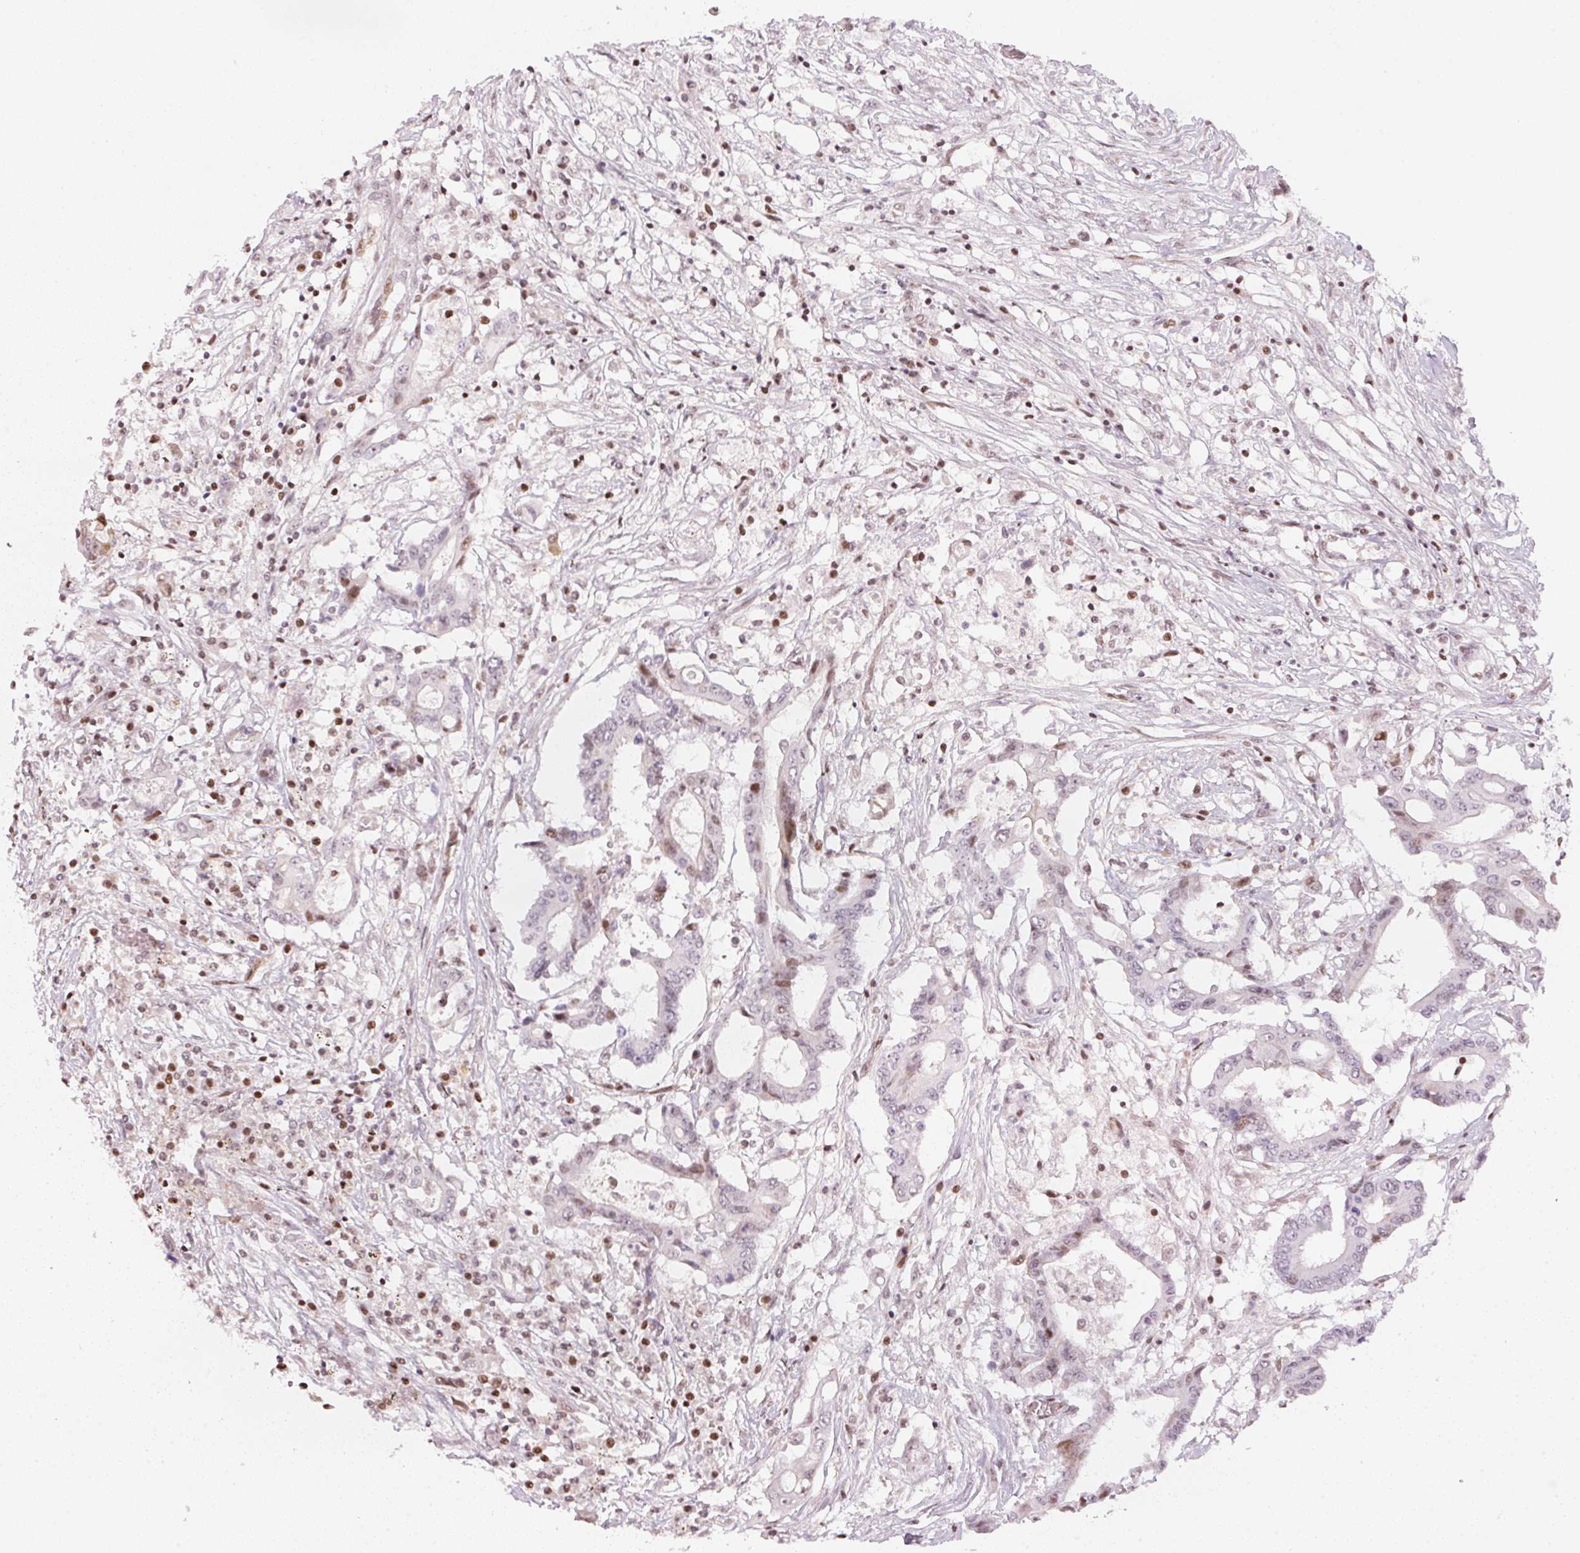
{"staining": {"intensity": "weak", "quantity": "<25%", "location": "nuclear"}, "tissue": "colorectal cancer", "cell_type": "Tumor cells", "image_type": "cancer", "snomed": [{"axis": "morphology", "description": "Adenocarcinoma, NOS"}, {"axis": "topography", "description": "Rectum"}], "caption": "Tumor cells are negative for protein expression in human colorectal cancer (adenocarcinoma).", "gene": "KAT6A", "patient": {"sex": "male", "age": 54}}